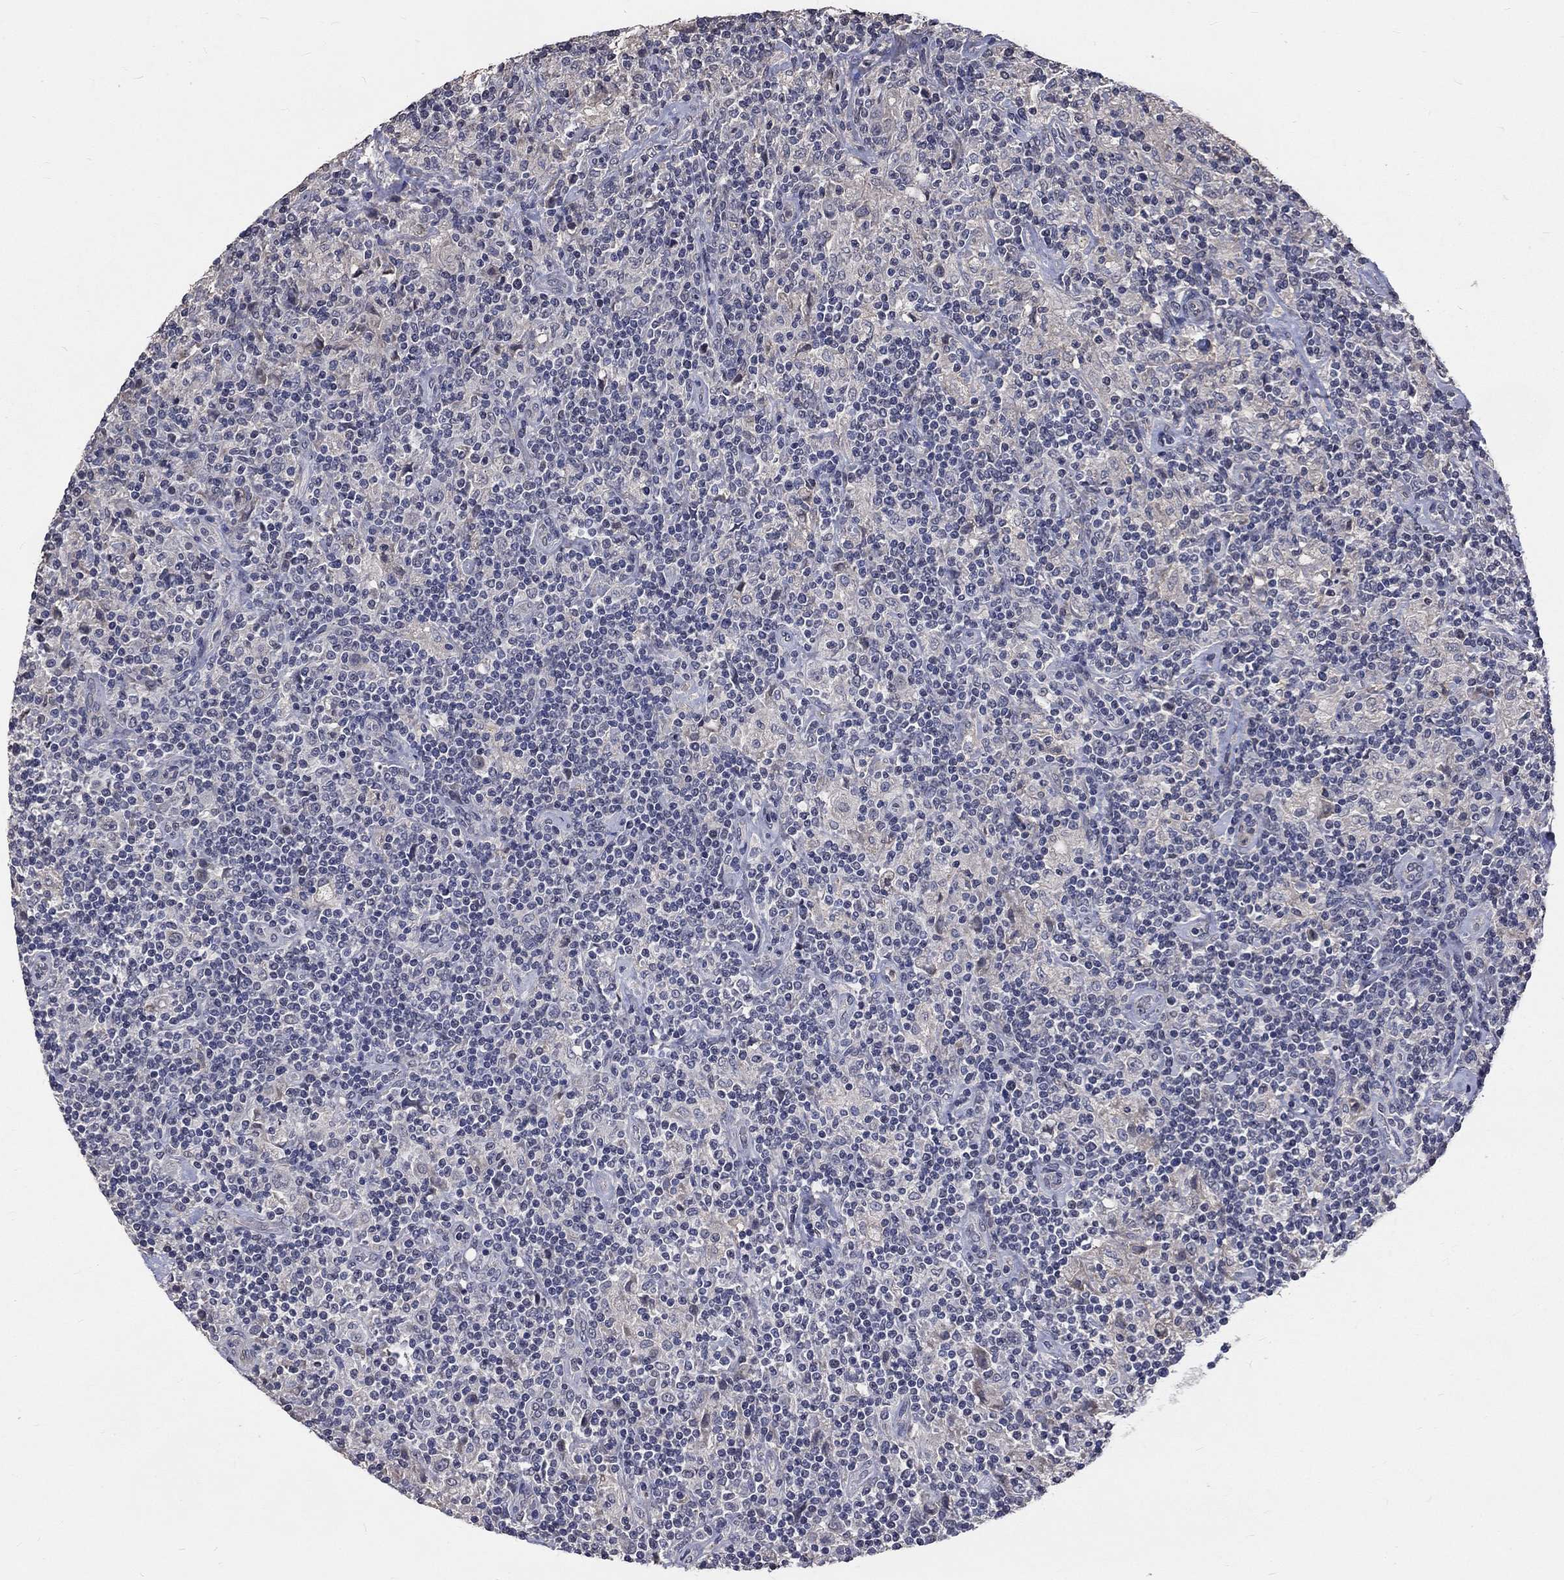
{"staining": {"intensity": "negative", "quantity": "none", "location": "none"}, "tissue": "lymphoma", "cell_type": "Tumor cells", "image_type": "cancer", "snomed": [{"axis": "morphology", "description": "Hodgkin's disease, NOS"}, {"axis": "topography", "description": "Lymph node"}], "caption": "High power microscopy histopathology image of an immunohistochemistry (IHC) micrograph of Hodgkin's disease, revealing no significant expression in tumor cells.", "gene": "CHST5", "patient": {"sex": "male", "age": 70}}